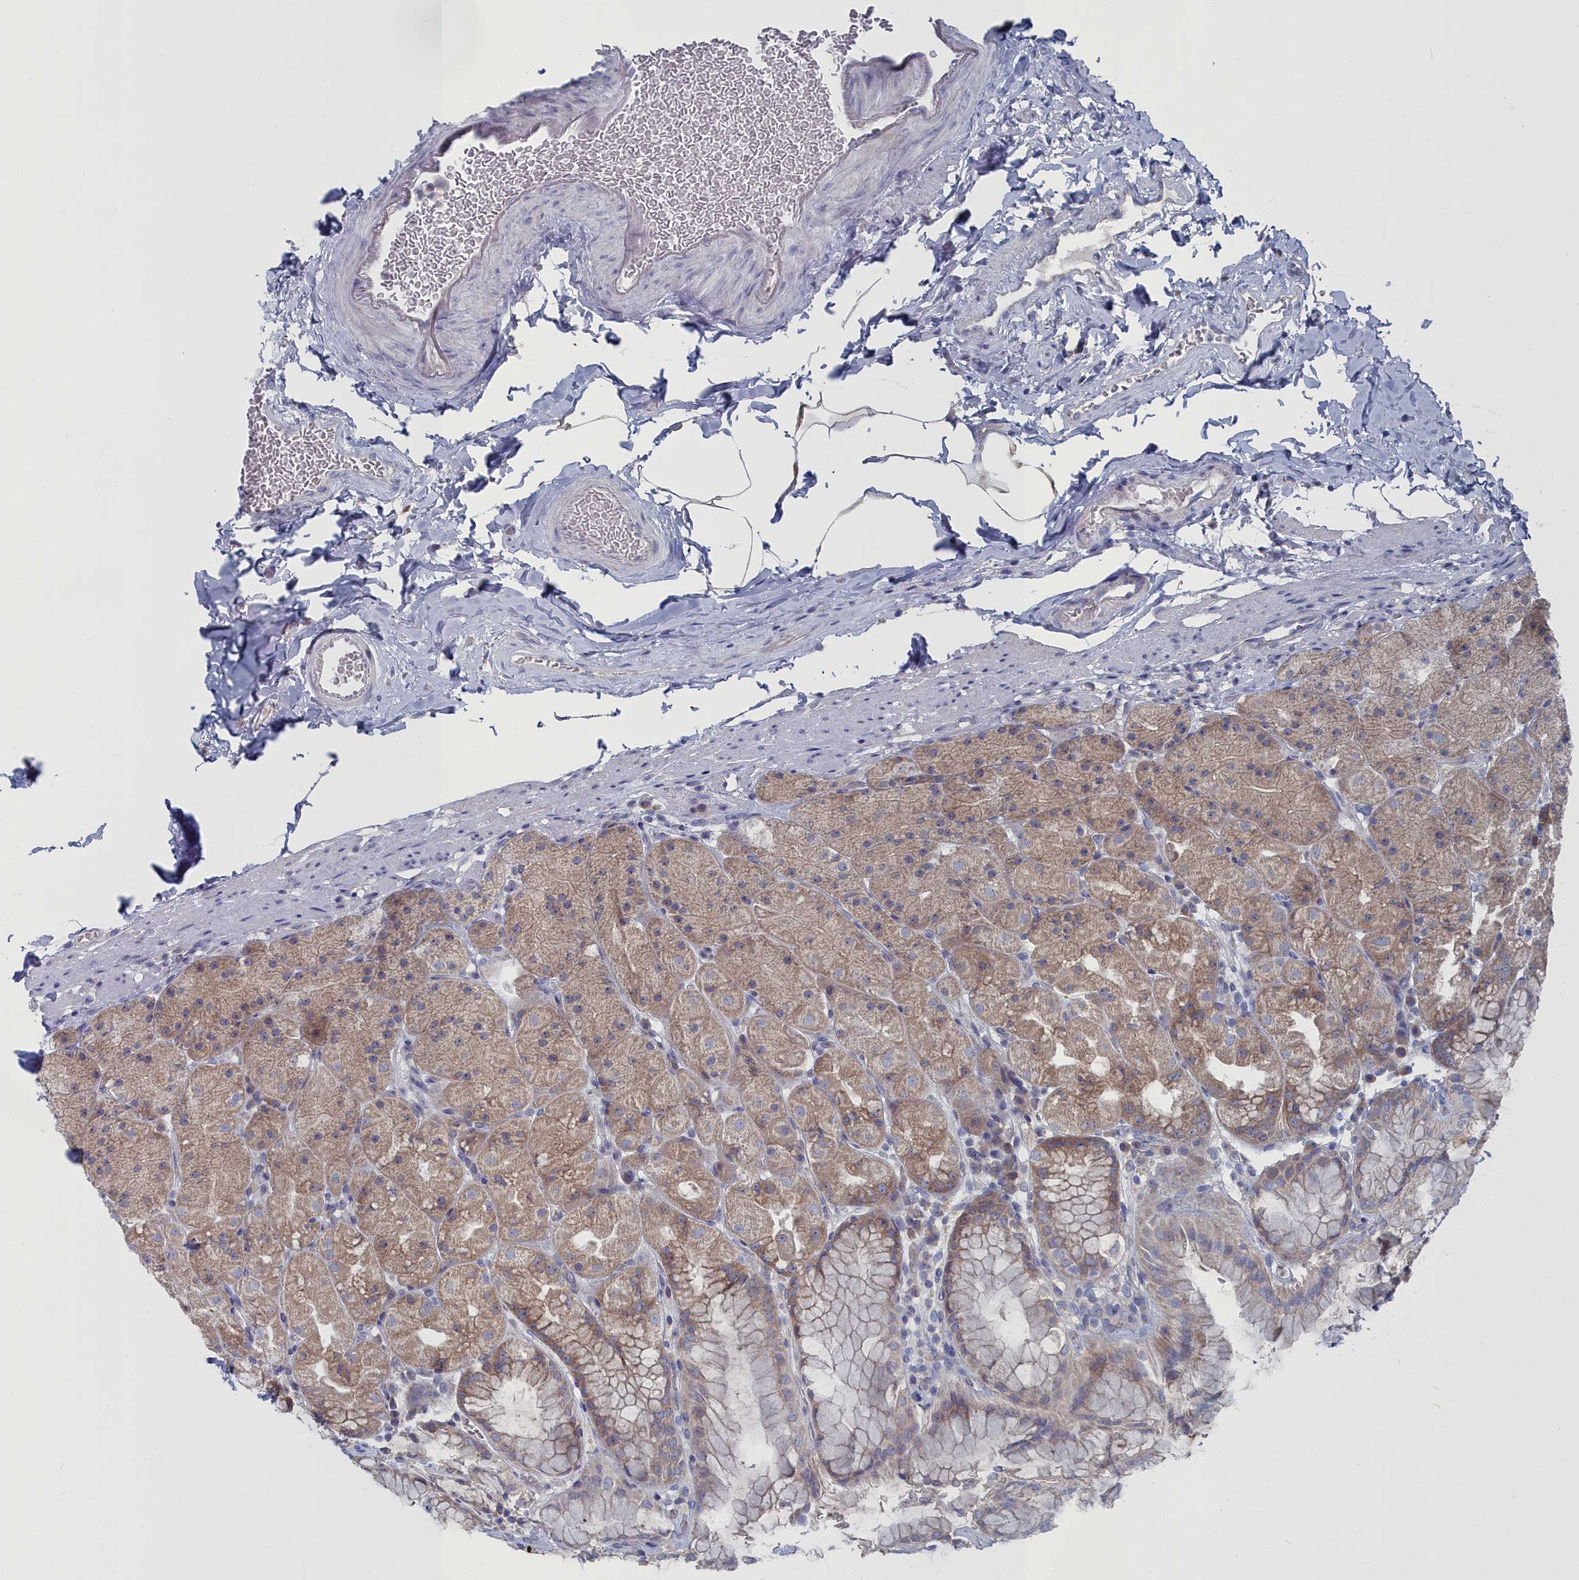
{"staining": {"intensity": "weak", "quantity": ">75%", "location": "cytoplasmic/membranous"}, "tissue": "stomach", "cell_type": "Glandular cells", "image_type": "normal", "snomed": [{"axis": "morphology", "description": "Normal tissue, NOS"}, {"axis": "topography", "description": "Stomach, upper"}, {"axis": "topography", "description": "Stomach, lower"}], "caption": "DAB immunohistochemical staining of benign stomach demonstrates weak cytoplasmic/membranous protein expression in about >75% of glandular cells.", "gene": "CCDC149", "patient": {"sex": "male", "age": 67}}